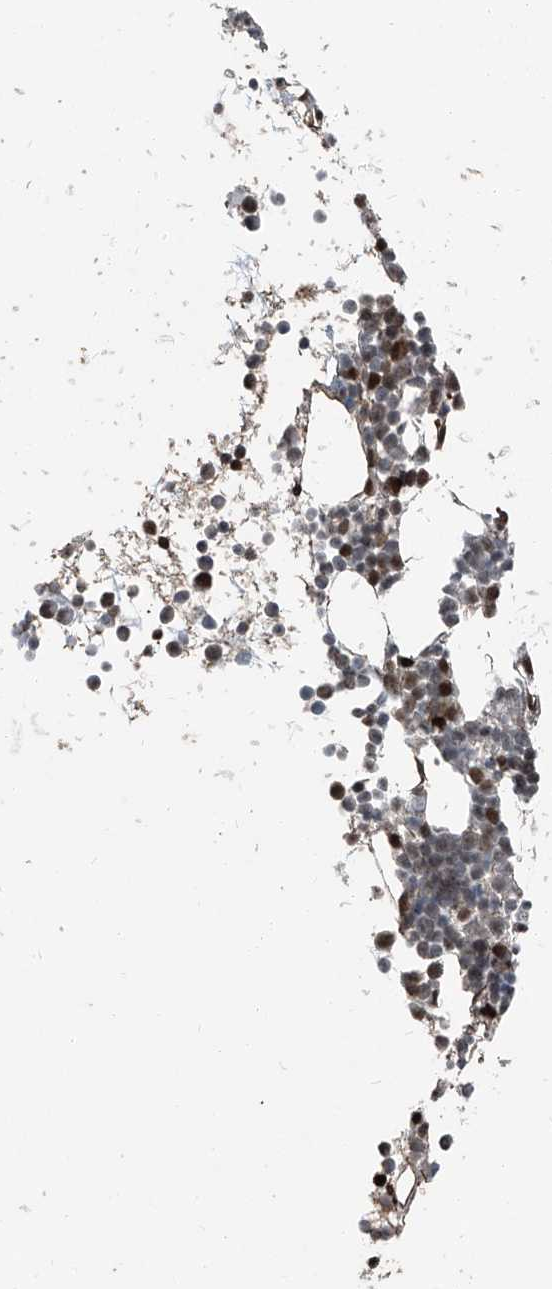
{"staining": {"intensity": "moderate", "quantity": "25%-75%", "location": "nuclear"}, "tissue": "bone marrow", "cell_type": "Hematopoietic cells", "image_type": "normal", "snomed": [{"axis": "morphology", "description": "Normal tissue, NOS"}, {"axis": "topography", "description": "Bone marrow"}], "caption": "The micrograph shows staining of benign bone marrow, revealing moderate nuclear protein staining (brown color) within hematopoietic cells.", "gene": "ZNF570", "patient": {"sex": "female", "age": 57}}